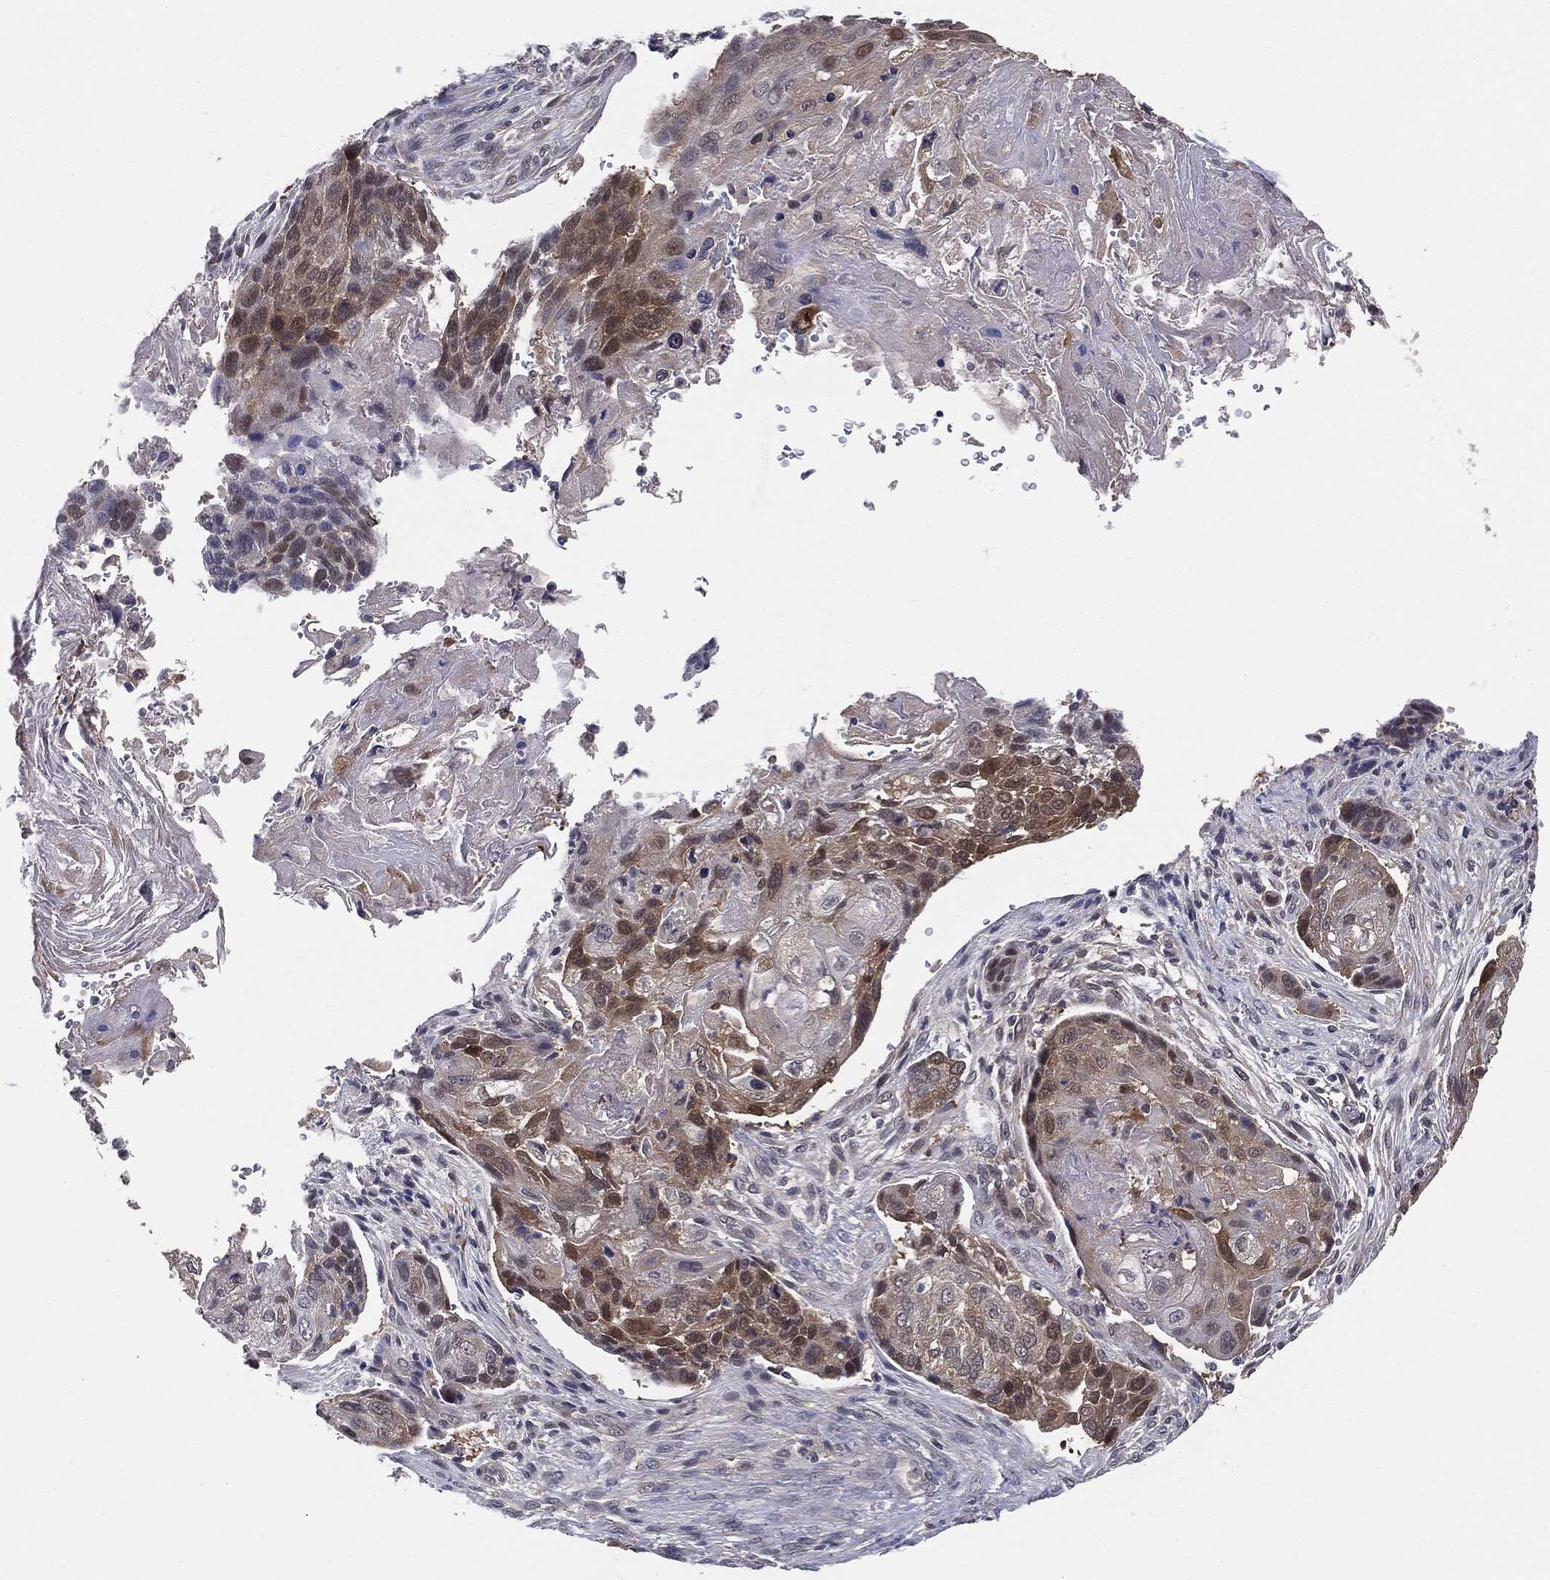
{"staining": {"intensity": "moderate", "quantity": "<25%", "location": "cytoplasmic/membranous"}, "tissue": "lung cancer", "cell_type": "Tumor cells", "image_type": "cancer", "snomed": [{"axis": "morphology", "description": "Normal tissue, NOS"}, {"axis": "morphology", "description": "Squamous cell carcinoma, NOS"}, {"axis": "topography", "description": "Bronchus"}, {"axis": "topography", "description": "Lung"}], "caption": "Brown immunohistochemical staining in human squamous cell carcinoma (lung) shows moderate cytoplasmic/membranous expression in about <25% of tumor cells.", "gene": "KRT7", "patient": {"sex": "male", "age": 69}}